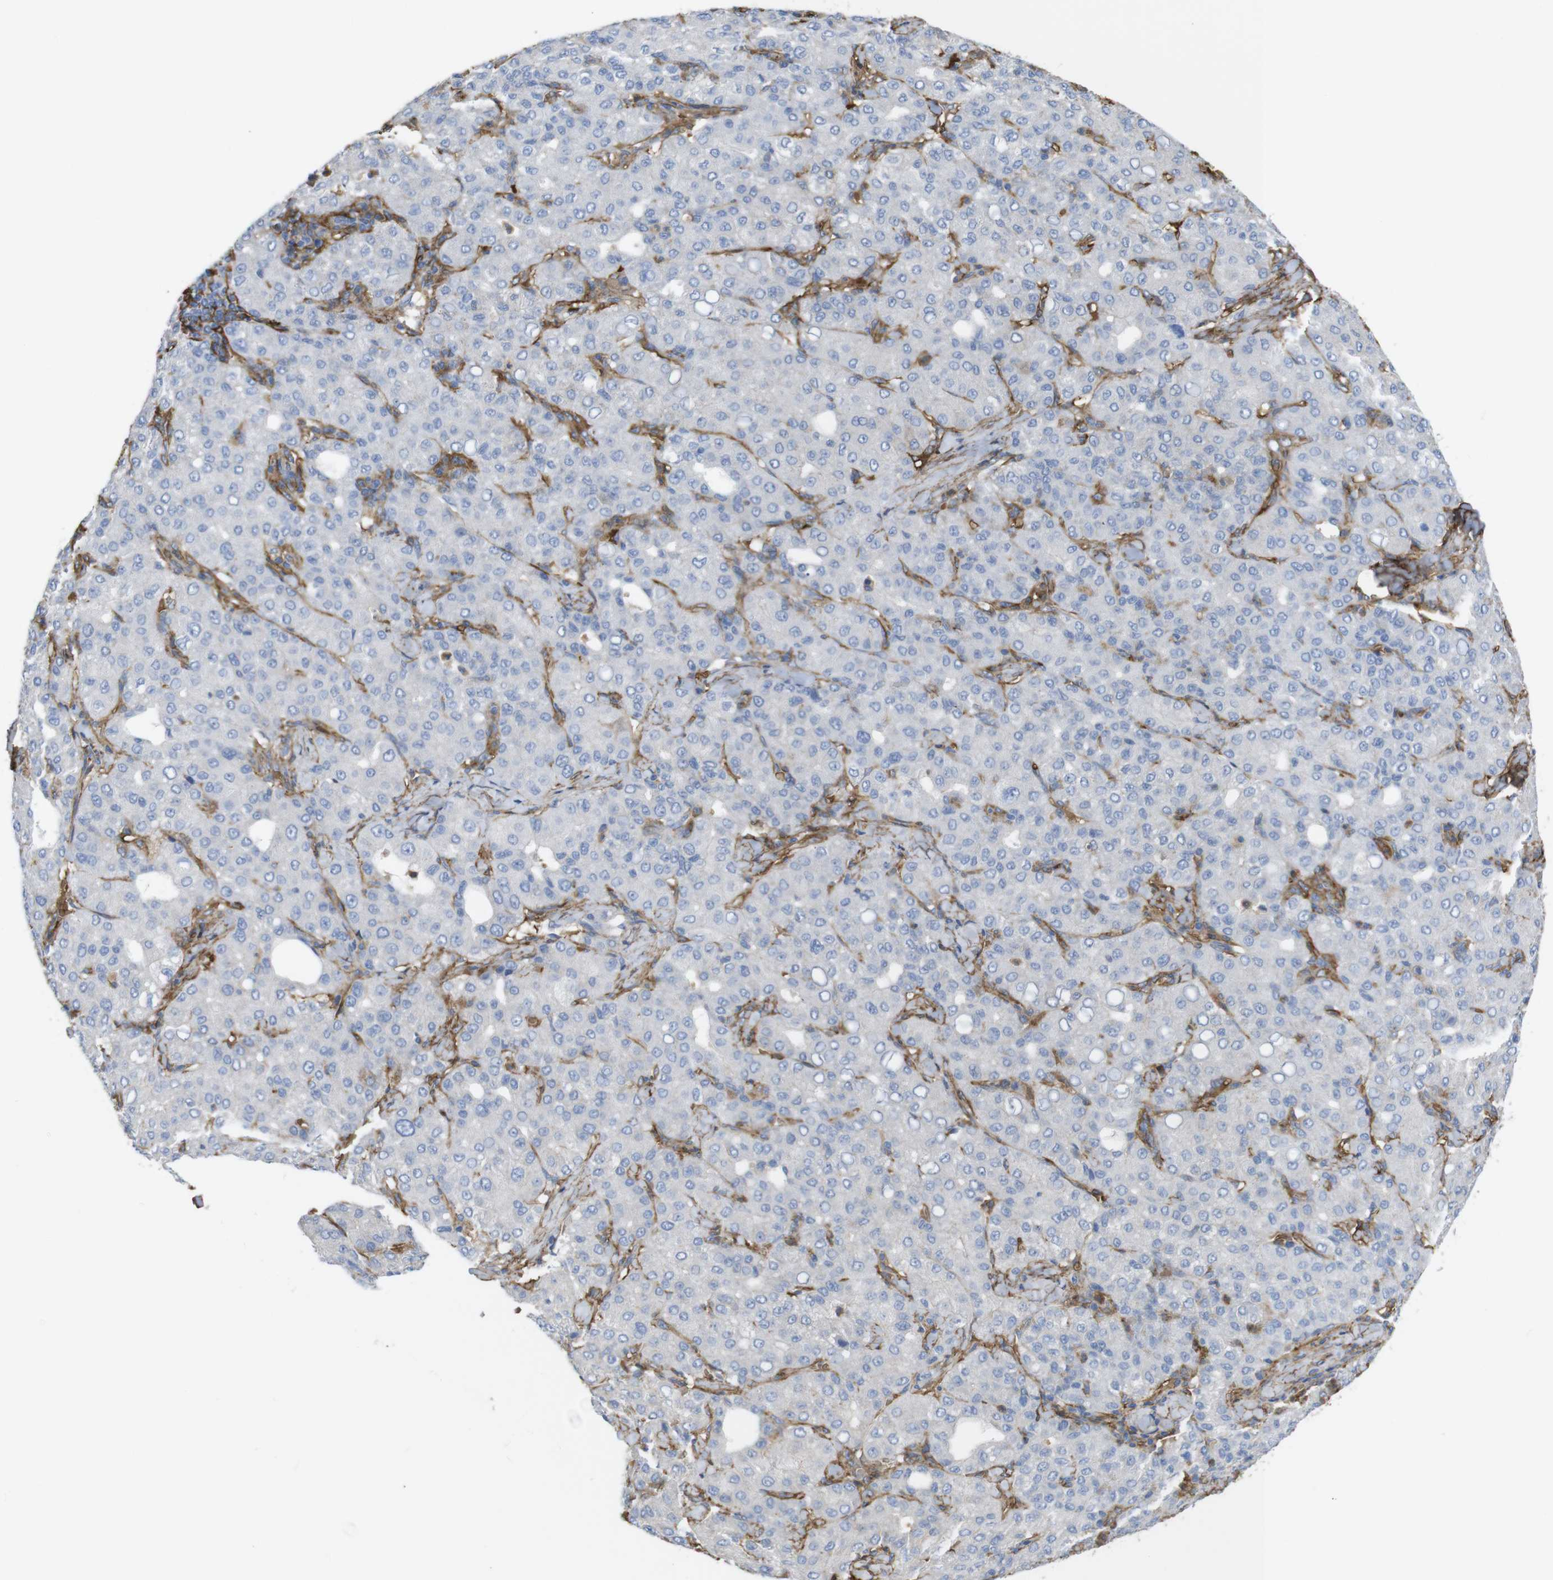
{"staining": {"intensity": "negative", "quantity": "none", "location": "none"}, "tissue": "liver cancer", "cell_type": "Tumor cells", "image_type": "cancer", "snomed": [{"axis": "morphology", "description": "Carcinoma, Hepatocellular, NOS"}, {"axis": "topography", "description": "Liver"}], "caption": "Immunohistochemistry of human liver cancer reveals no staining in tumor cells.", "gene": "CYBRD1", "patient": {"sex": "male", "age": 65}}